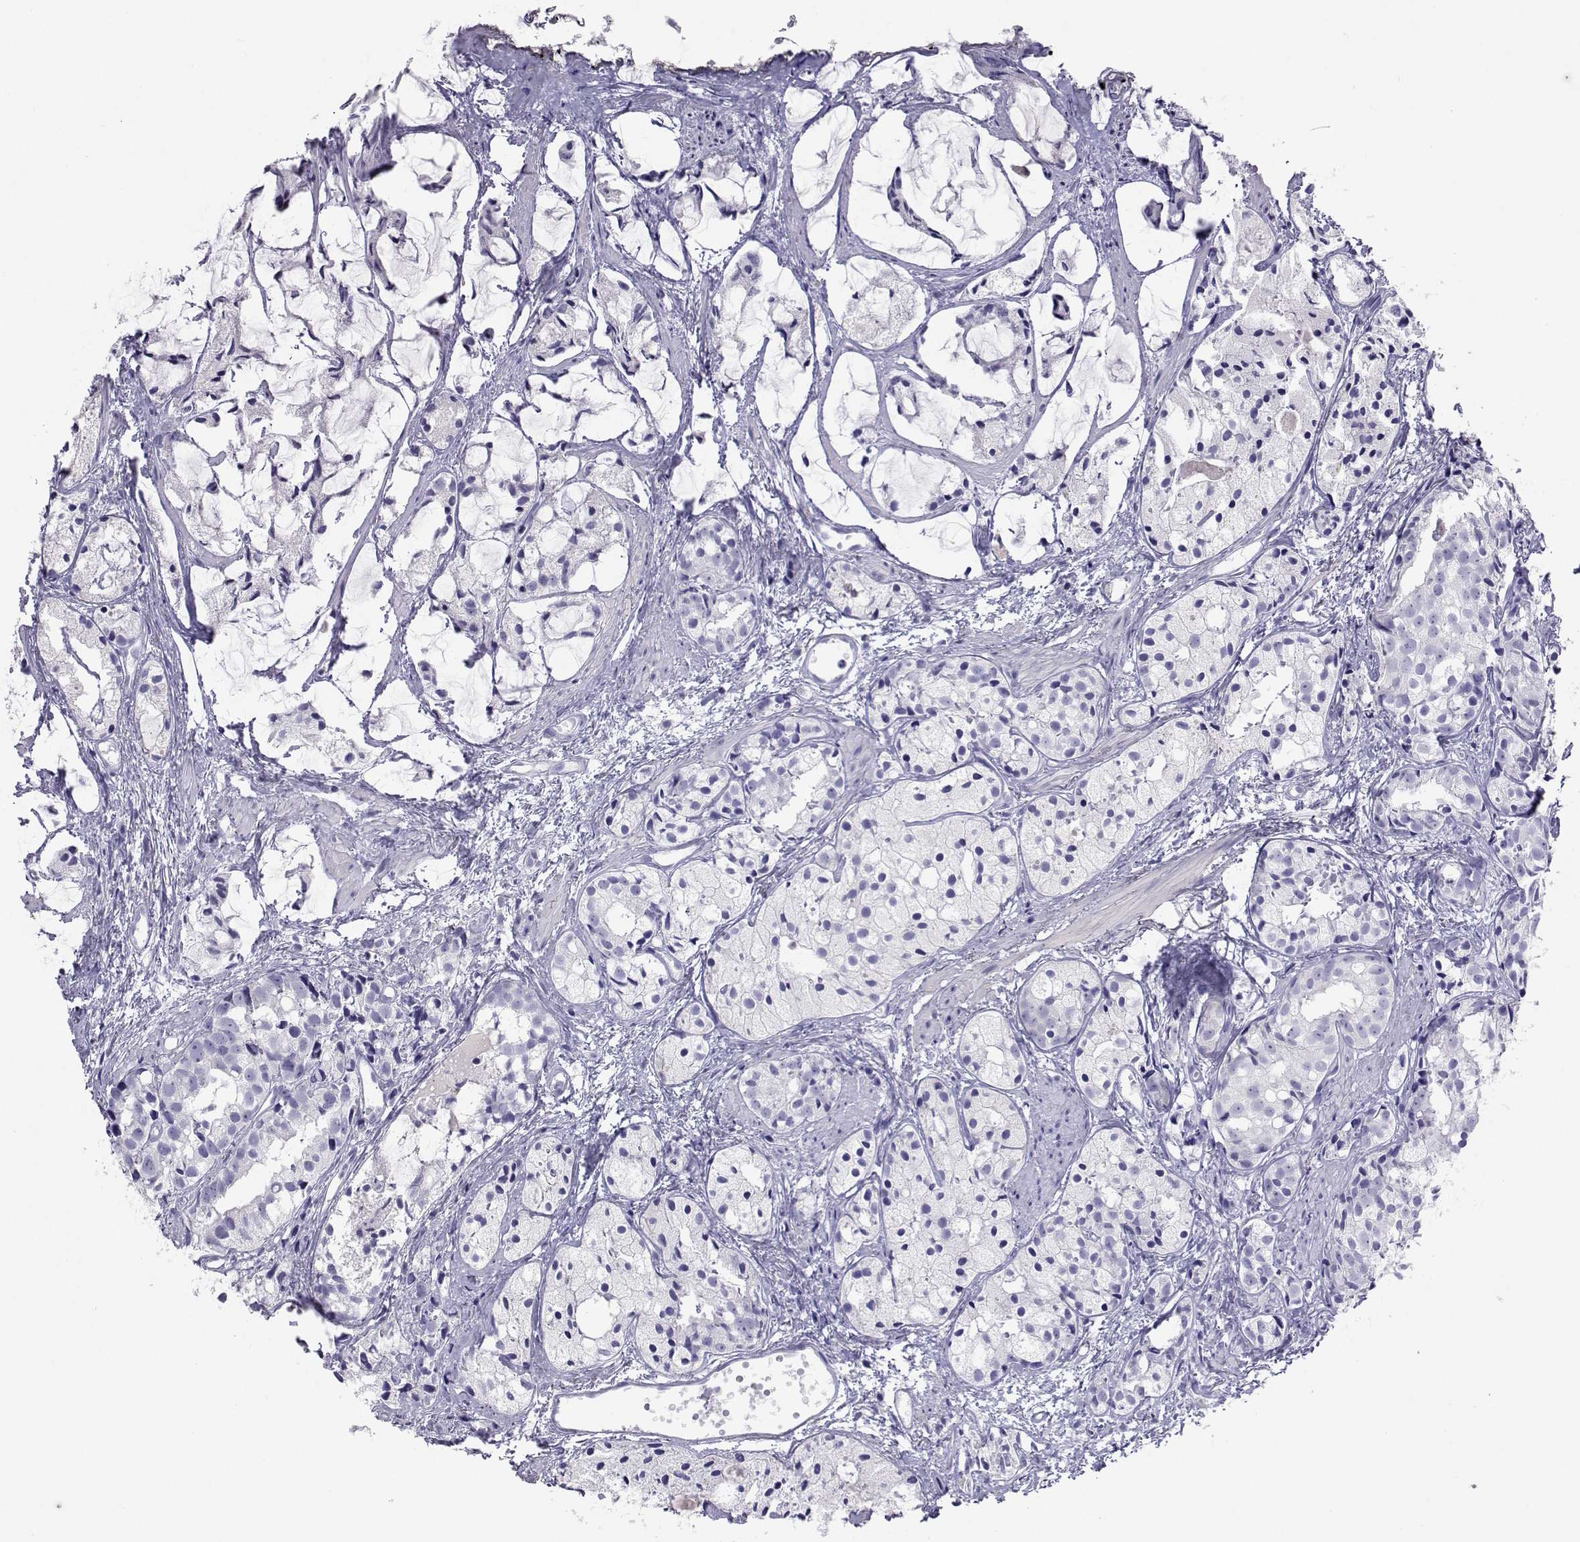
{"staining": {"intensity": "negative", "quantity": "none", "location": "none"}, "tissue": "prostate cancer", "cell_type": "Tumor cells", "image_type": "cancer", "snomed": [{"axis": "morphology", "description": "Adenocarcinoma, High grade"}, {"axis": "topography", "description": "Prostate"}], "caption": "A histopathology image of human prostate cancer (adenocarcinoma (high-grade)) is negative for staining in tumor cells.", "gene": "PLIN4", "patient": {"sex": "male", "age": 85}}